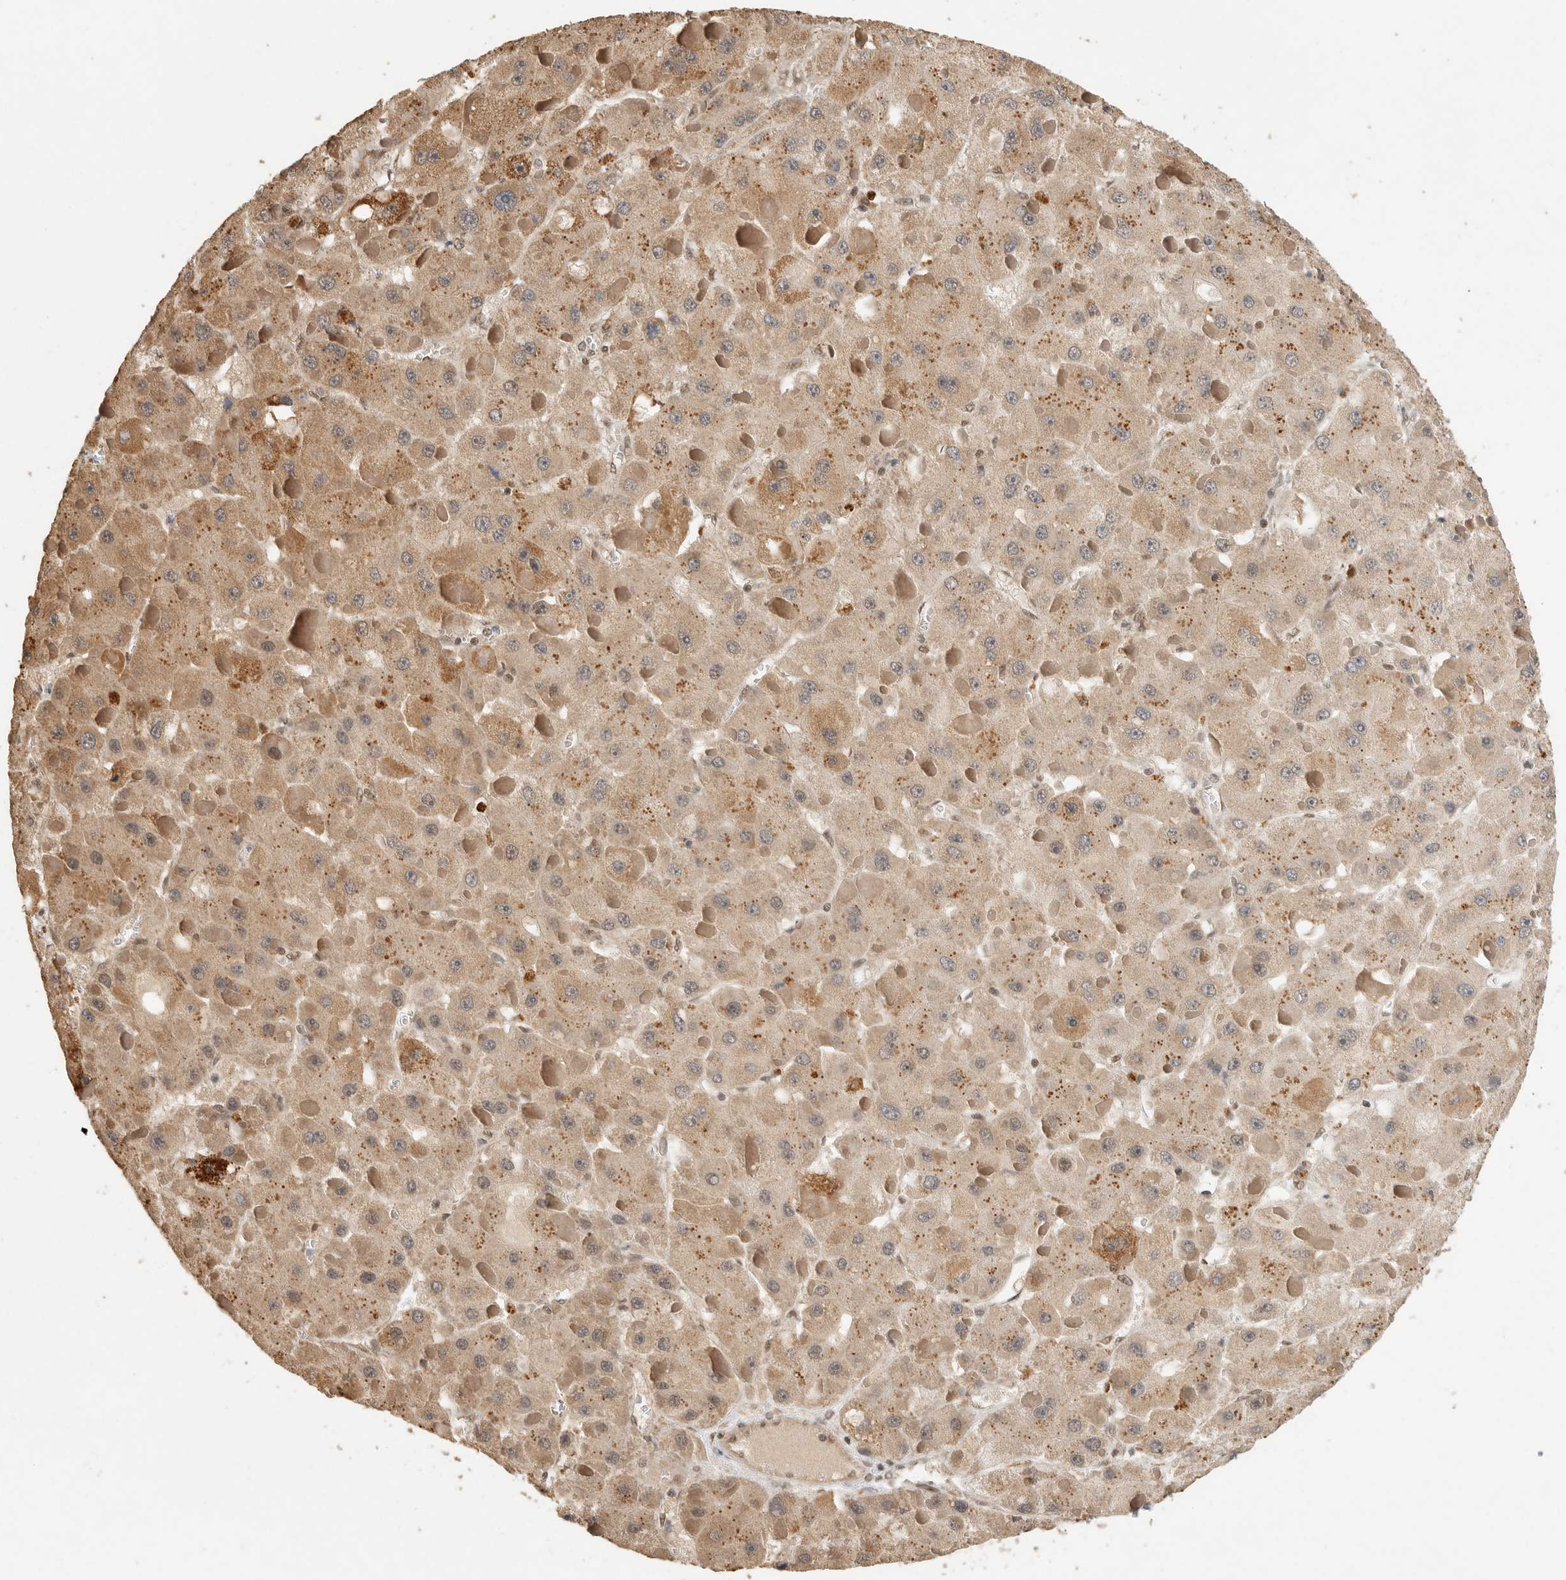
{"staining": {"intensity": "moderate", "quantity": ">75%", "location": "cytoplasmic/membranous"}, "tissue": "liver cancer", "cell_type": "Tumor cells", "image_type": "cancer", "snomed": [{"axis": "morphology", "description": "Carcinoma, Hepatocellular, NOS"}, {"axis": "topography", "description": "Liver"}], "caption": "A high-resolution image shows immunohistochemistry (IHC) staining of liver cancer (hepatocellular carcinoma), which shows moderate cytoplasmic/membranous expression in about >75% of tumor cells. (DAB IHC, brown staining for protein, blue staining for nuclei).", "gene": "DFFA", "patient": {"sex": "female", "age": 73}}